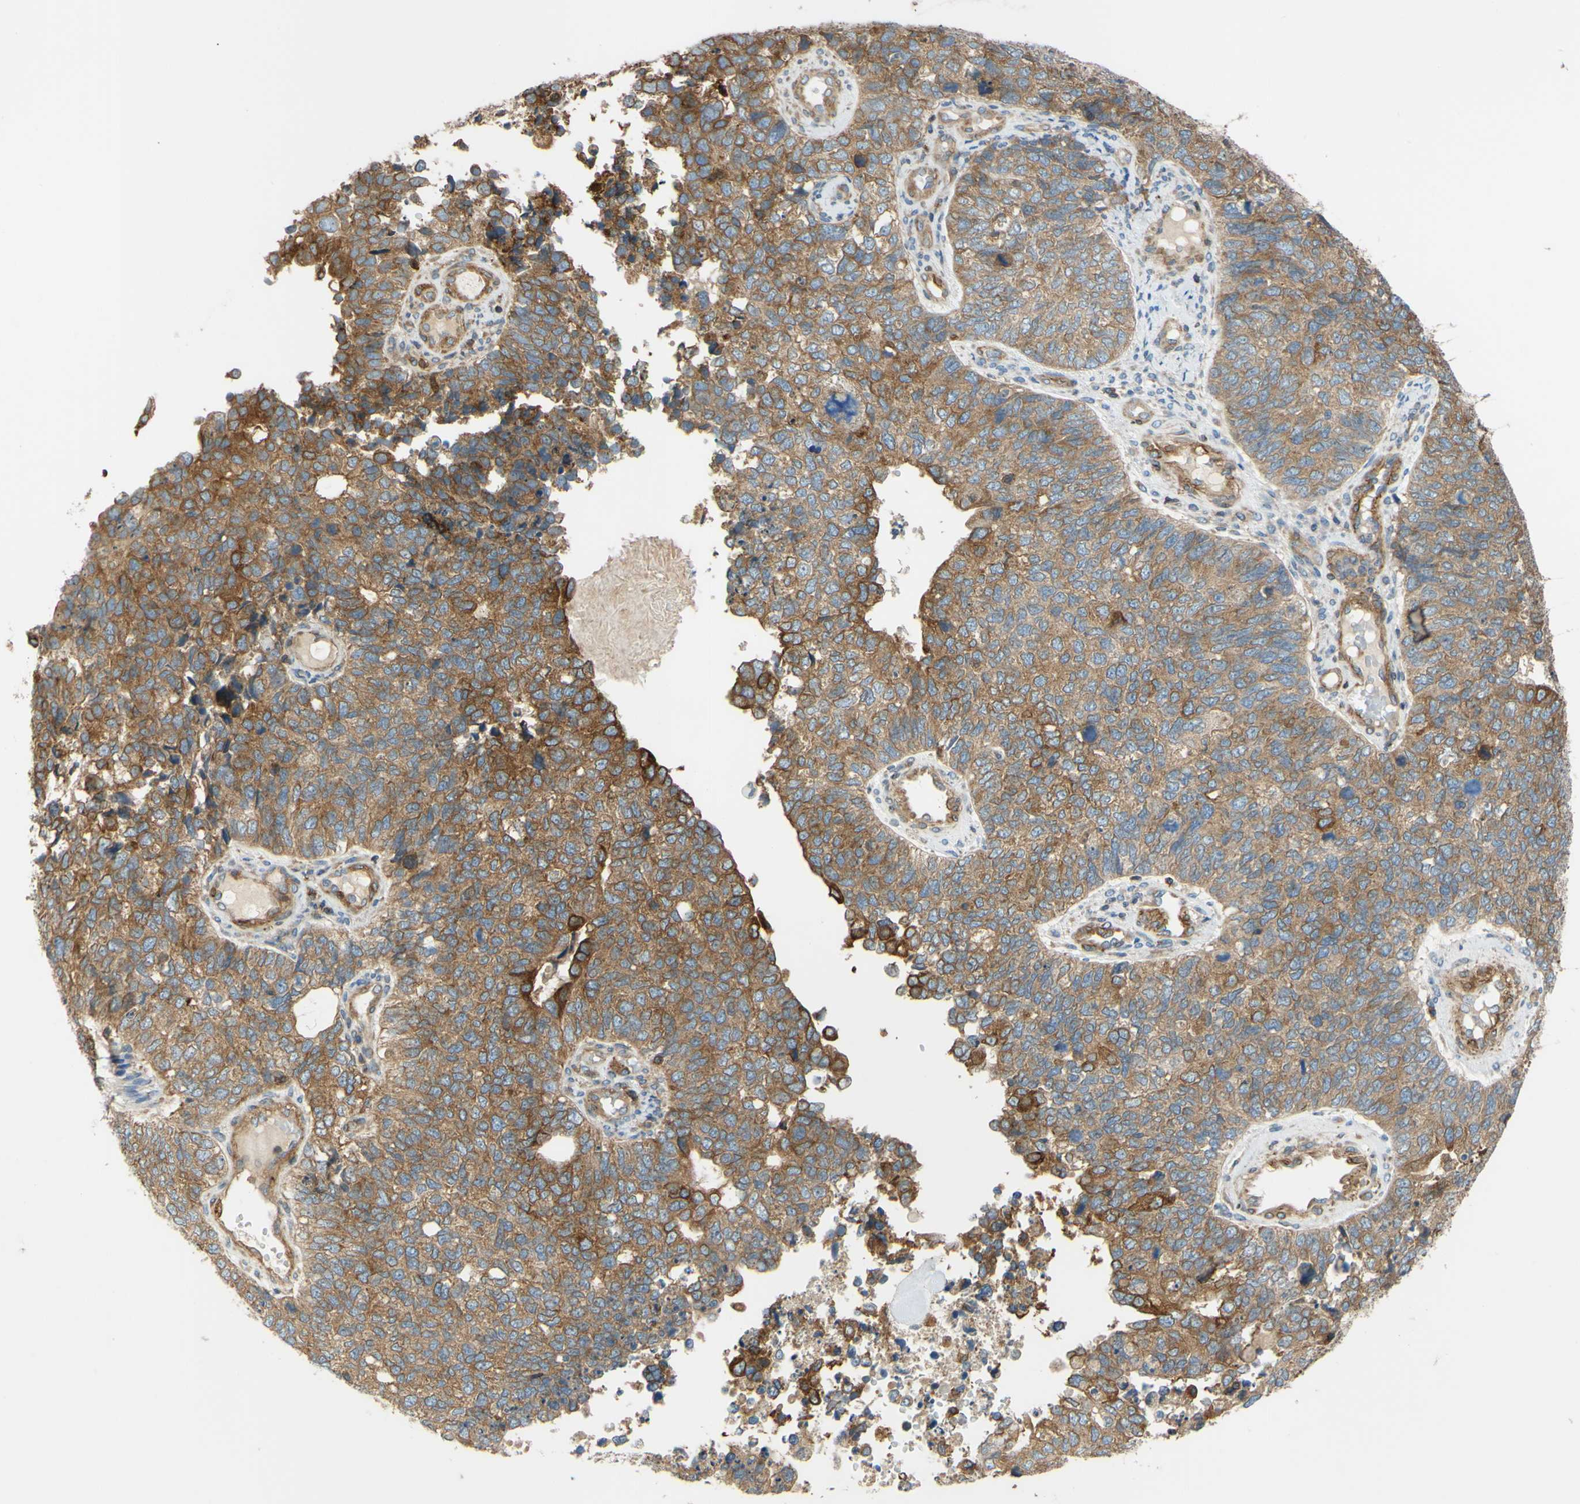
{"staining": {"intensity": "moderate", "quantity": ">75%", "location": "cytoplasmic/membranous"}, "tissue": "cervical cancer", "cell_type": "Tumor cells", "image_type": "cancer", "snomed": [{"axis": "morphology", "description": "Squamous cell carcinoma, NOS"}, {"axis": "topography", "description": "Cervix"}], "caption": "High-magnification brightfield microscopy of cervical cancer (squamous cell carcinoma) stained with DAB (3,3'-diaminobenzidine) (brown) and counterstained with hematoxylin (blue). tumor cells exhibit moderate cytoplasmic/membranous staining is identified in approximately>75% of cells.", "gene": "POR", "patient": {"sex": "female", "age": 63}}